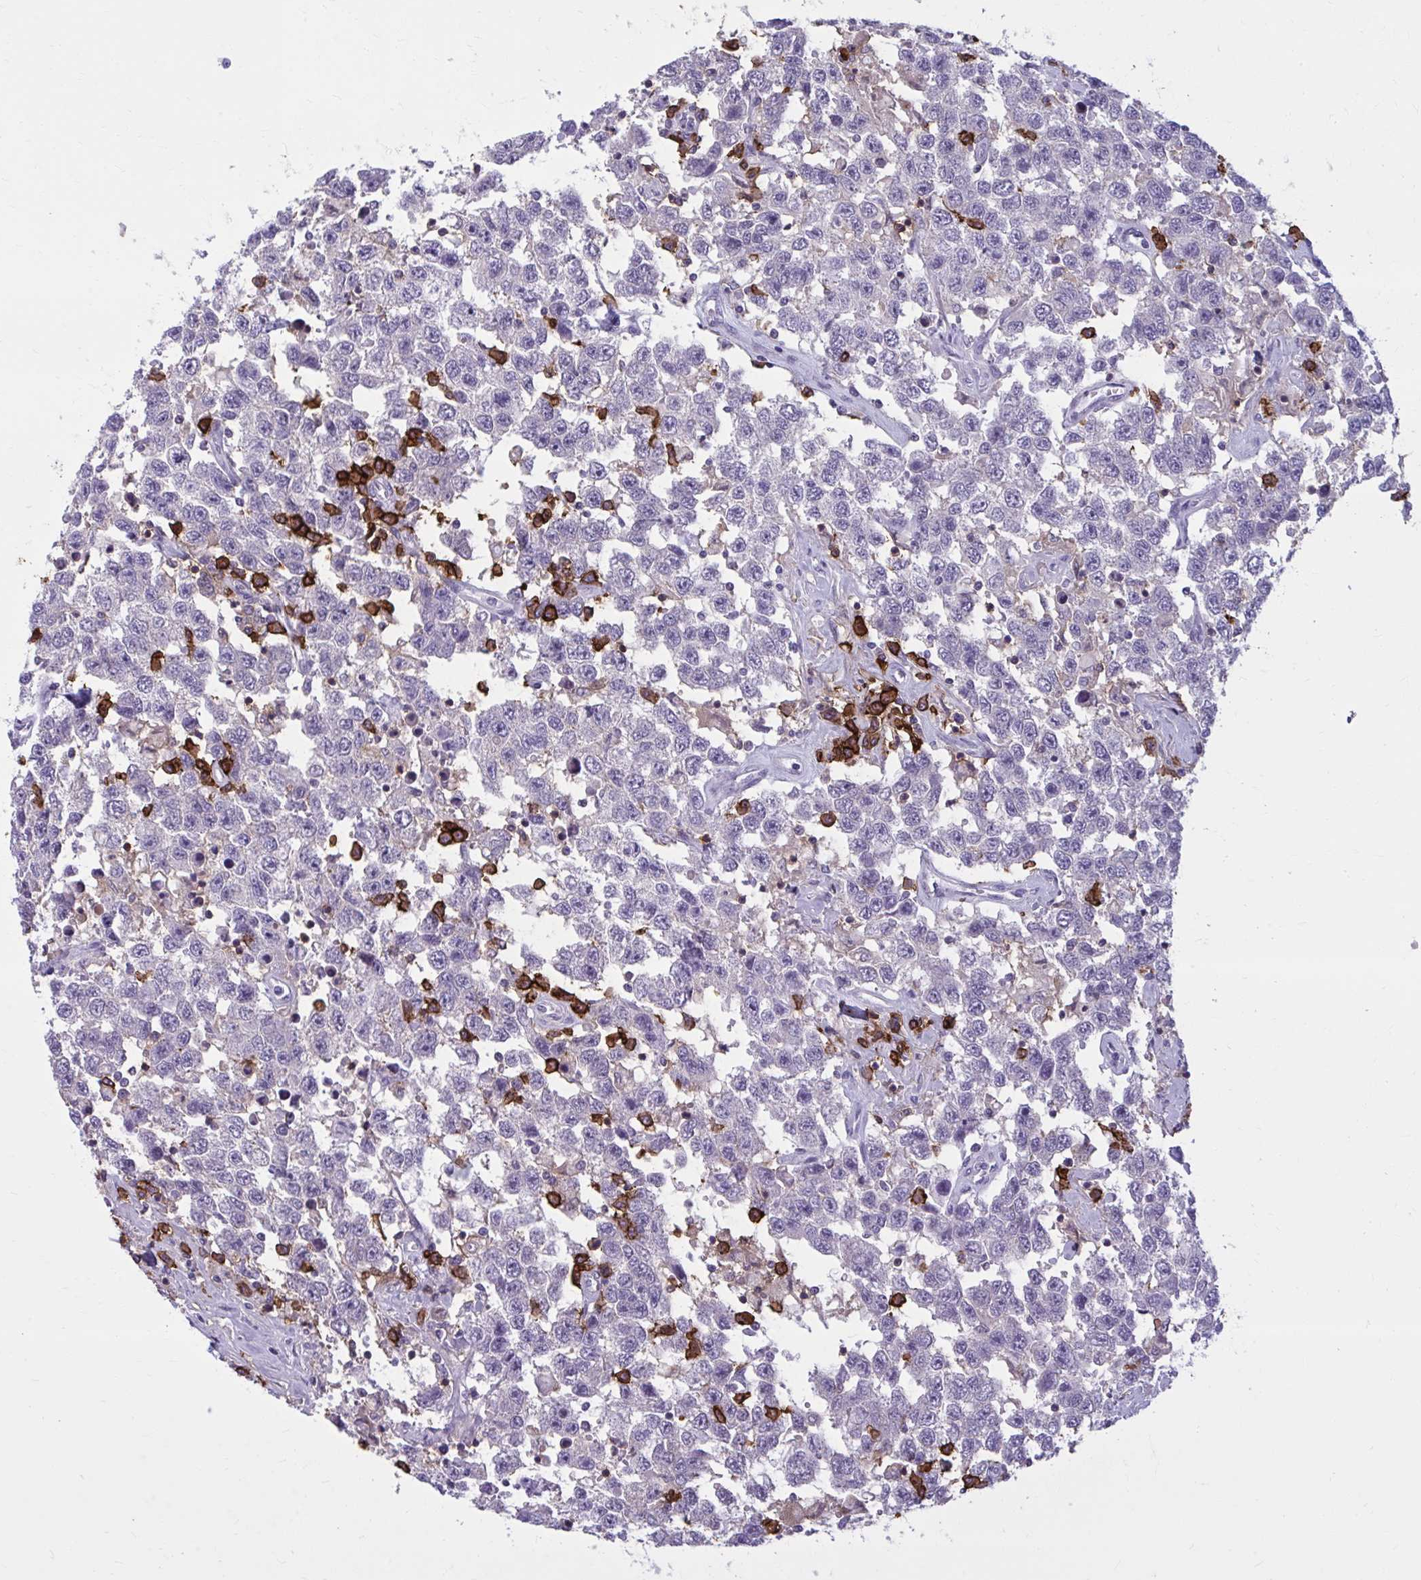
{"staining": {"intensity": "negative", "quantity": "none", "location": "none"}, "tissue": "testis cancer", "cell_type": "Tumor cells", "image_type": "cancer", "snomed": [{"axis": "morphology", "description": "Seminoma, NOS"}, {"axis": "topography", "description": "Testis"}], "caption": "This is a photomicrograph of immunohistochemistry (IHC) staining of testis cancer, which shows no positivity in tumor cells. (DAB IHC with hematoxylin counter stain).", "gene": "CD38", "patient": {"sex": "male", "age": 41}}